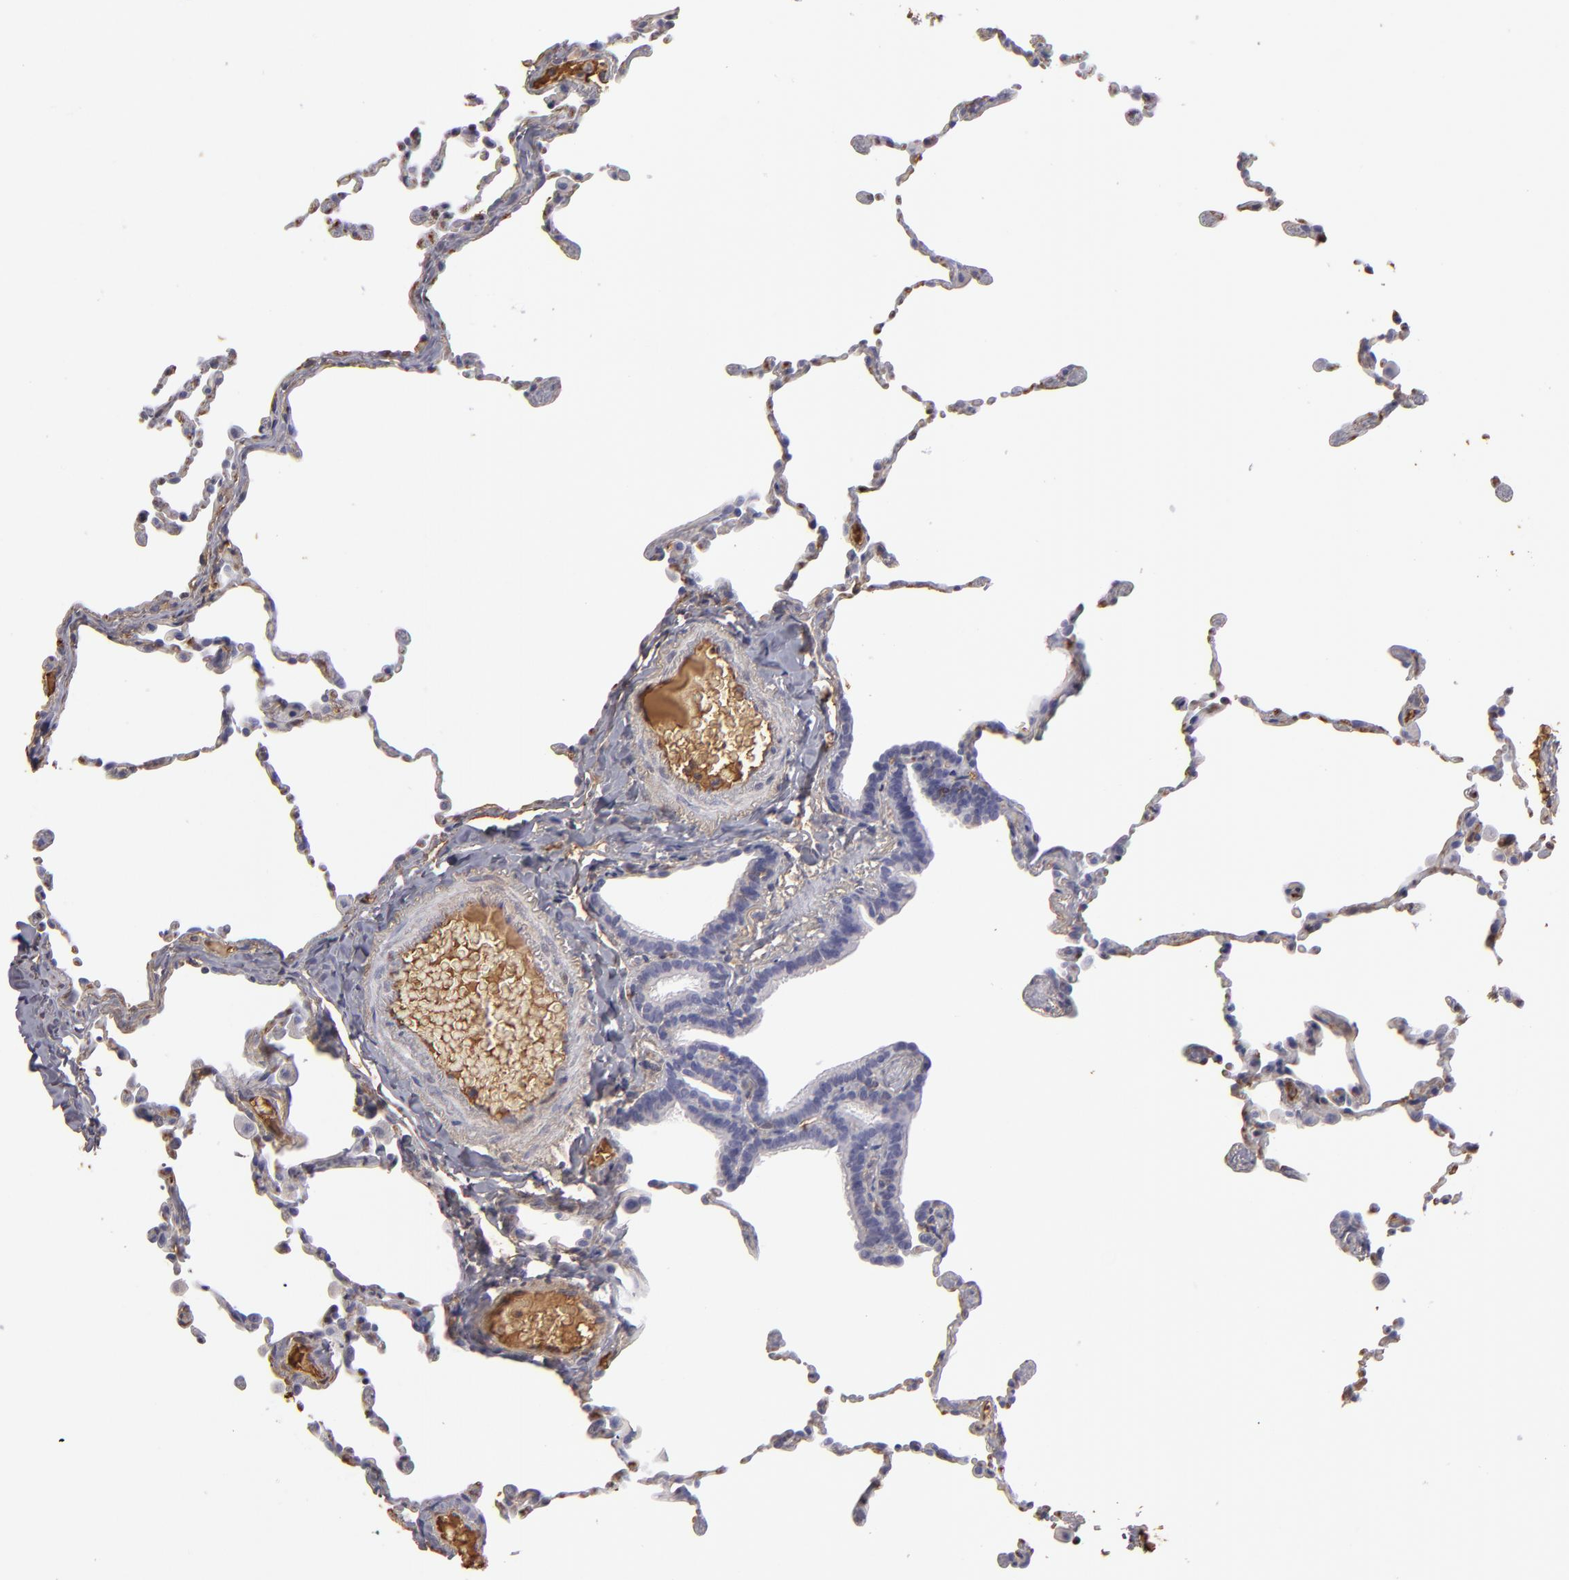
{"staining": {"intensity": "negative", "quantity": "none", "location": "none"}, "tissue": "lung", "cell_type": "Alveolar cells", "image_type": "normal", "snomed": [{"axis": "morphology", "description": "Normal tissue, NOS"}, {"axis": "topography", "description": "Lung"}], "caption": "Alveolar cells are negative for protein expression in normal human lung. (DAB IHC with hematoxylin counter stain).", "gene": "ABCC4", "patient": {"sex": "female", "age": 61}}